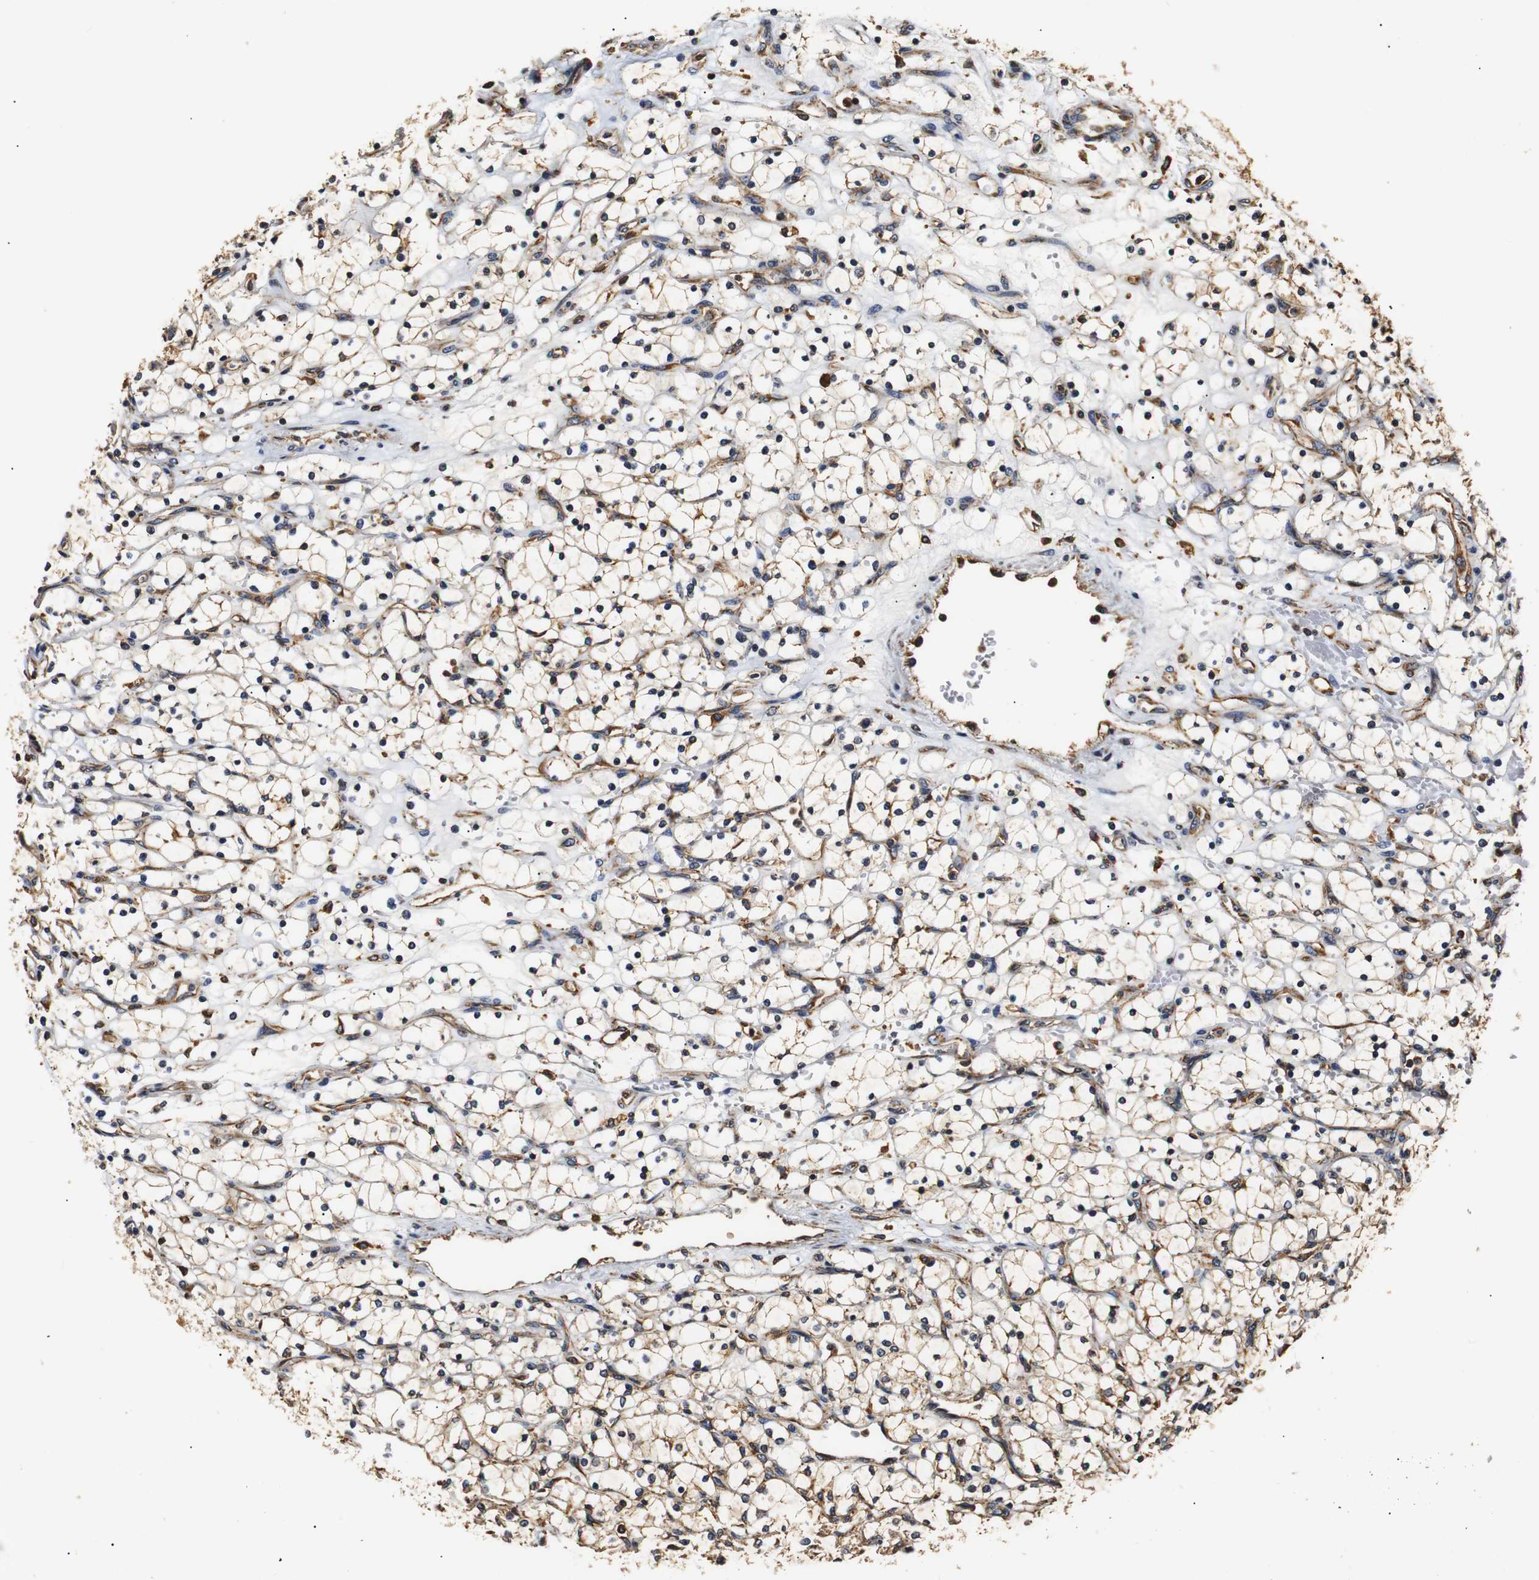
{"staining": {"intensity": "weak", "quantity": ">75%", "location": "cytoplasmic/membranous"}, "tissue": "renal cancer", "cell_type": "Tumor cells", "image_type": "cancer", "snomed": [{"axis": "morphology", "description": "Adenocarcinoma, NOS"}, {"axis": "topography", "description": "Kidney"}], "caption": "DAB (3,3'-diaminobenzidine) immunohistochemical staining of human renal cancer (adenocarcinoma) displays weak cytoplasmic/membranous protein staining in approximately >75% of tumor cells. (DAB = brown stain, brightfield microscopy at high magnification).", "gene": "HHIP", "patient": {"sex": "female", "age": 69}}